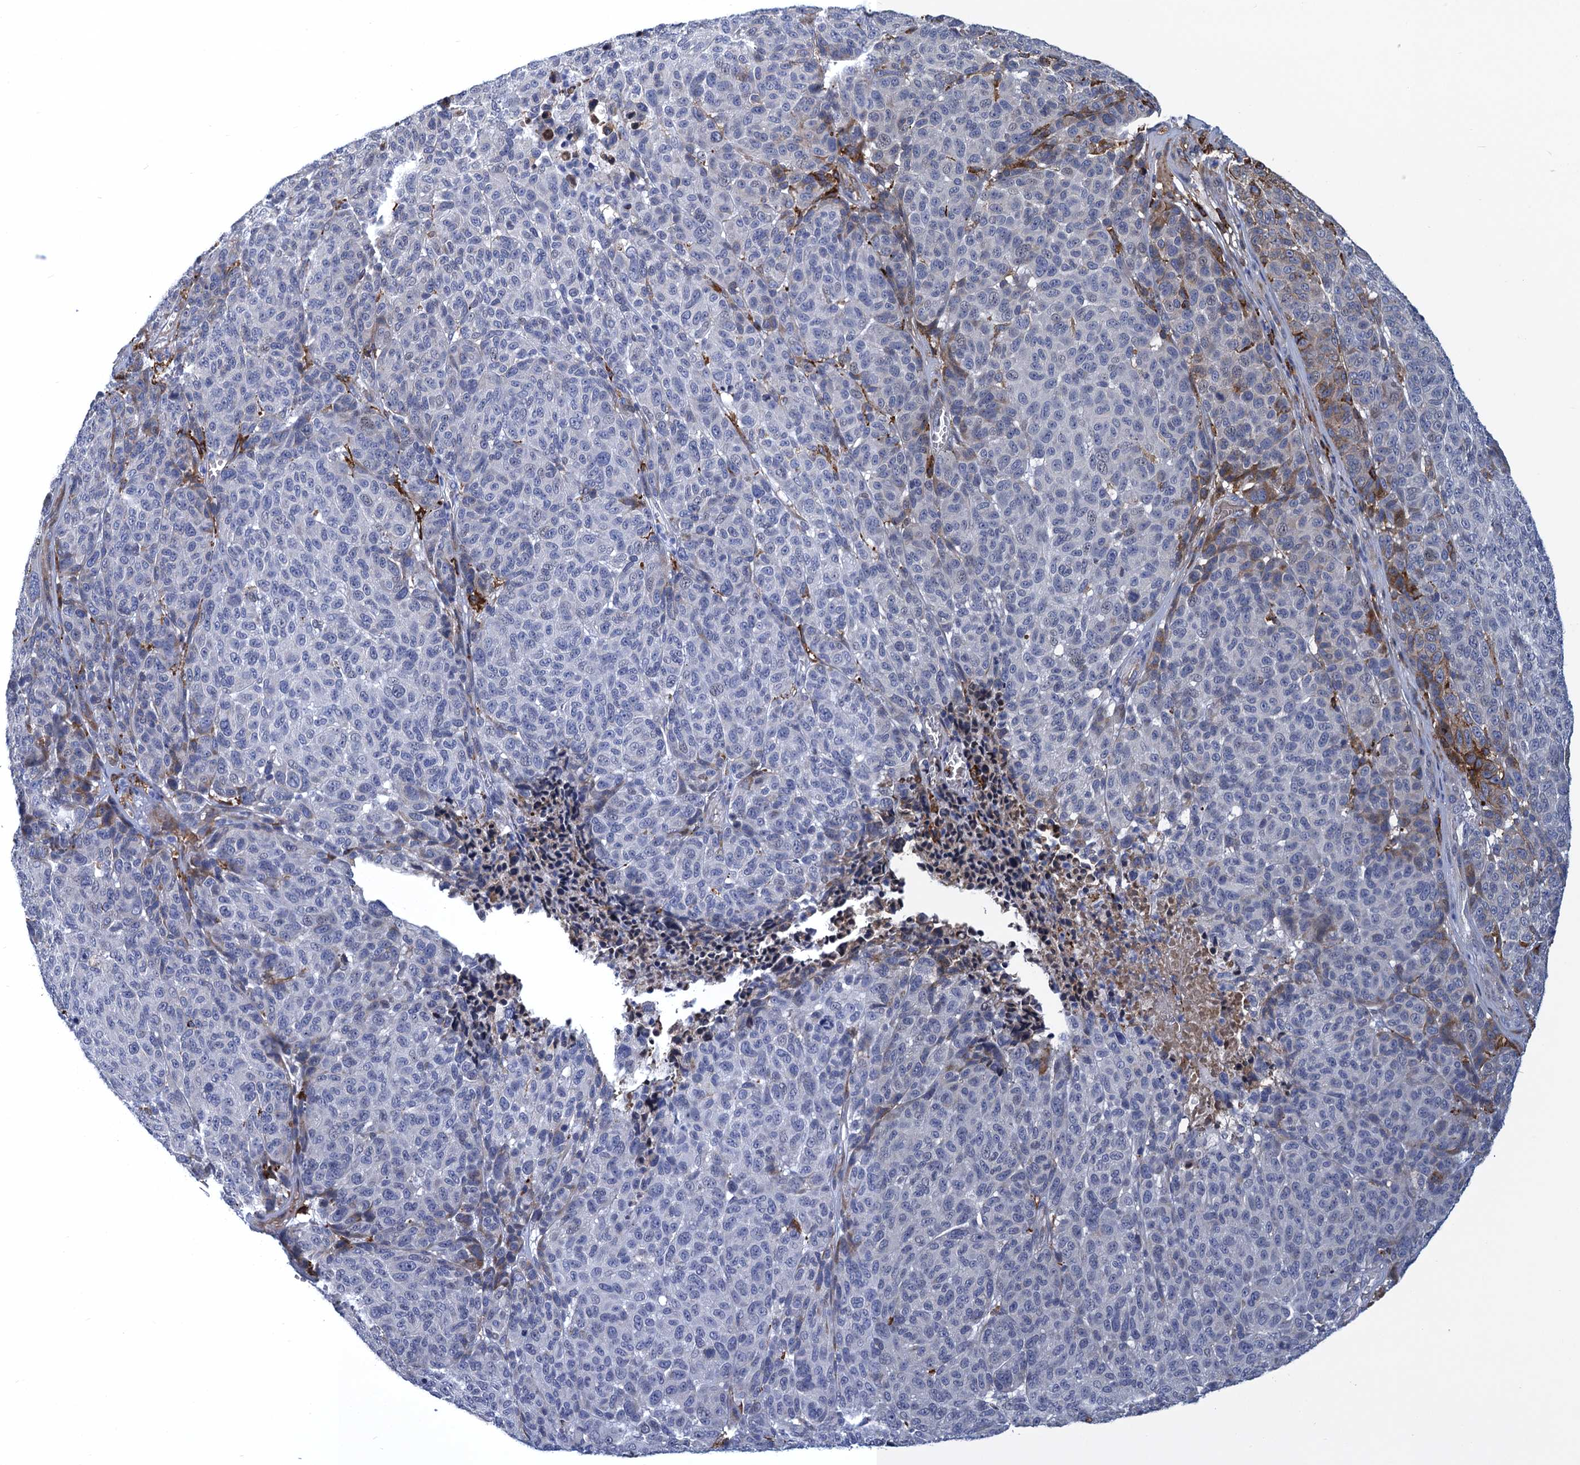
{"staining": {"intensity": "strong", "quantity": "<25%", "location": "cytoplasmic/membranous"}, "tissue": "melanoma", "cell_type": "Tumor cells", "image_type": "cancer", "snomed": [{"axis": "morphology", "description": "Malignant melanoma, NOS"}, {"axis": "topography", "description": "Skin"}], "caption": "This histopathology image shows melanoma stained with IHC to label a protein in brown. The cytoplasmic/membranous of tumor cells show strong positivity for the protein. Nuclei are counter-stained blue.", "gene": "DNHD1", "patient": {"sex": "male", "age": 49}}